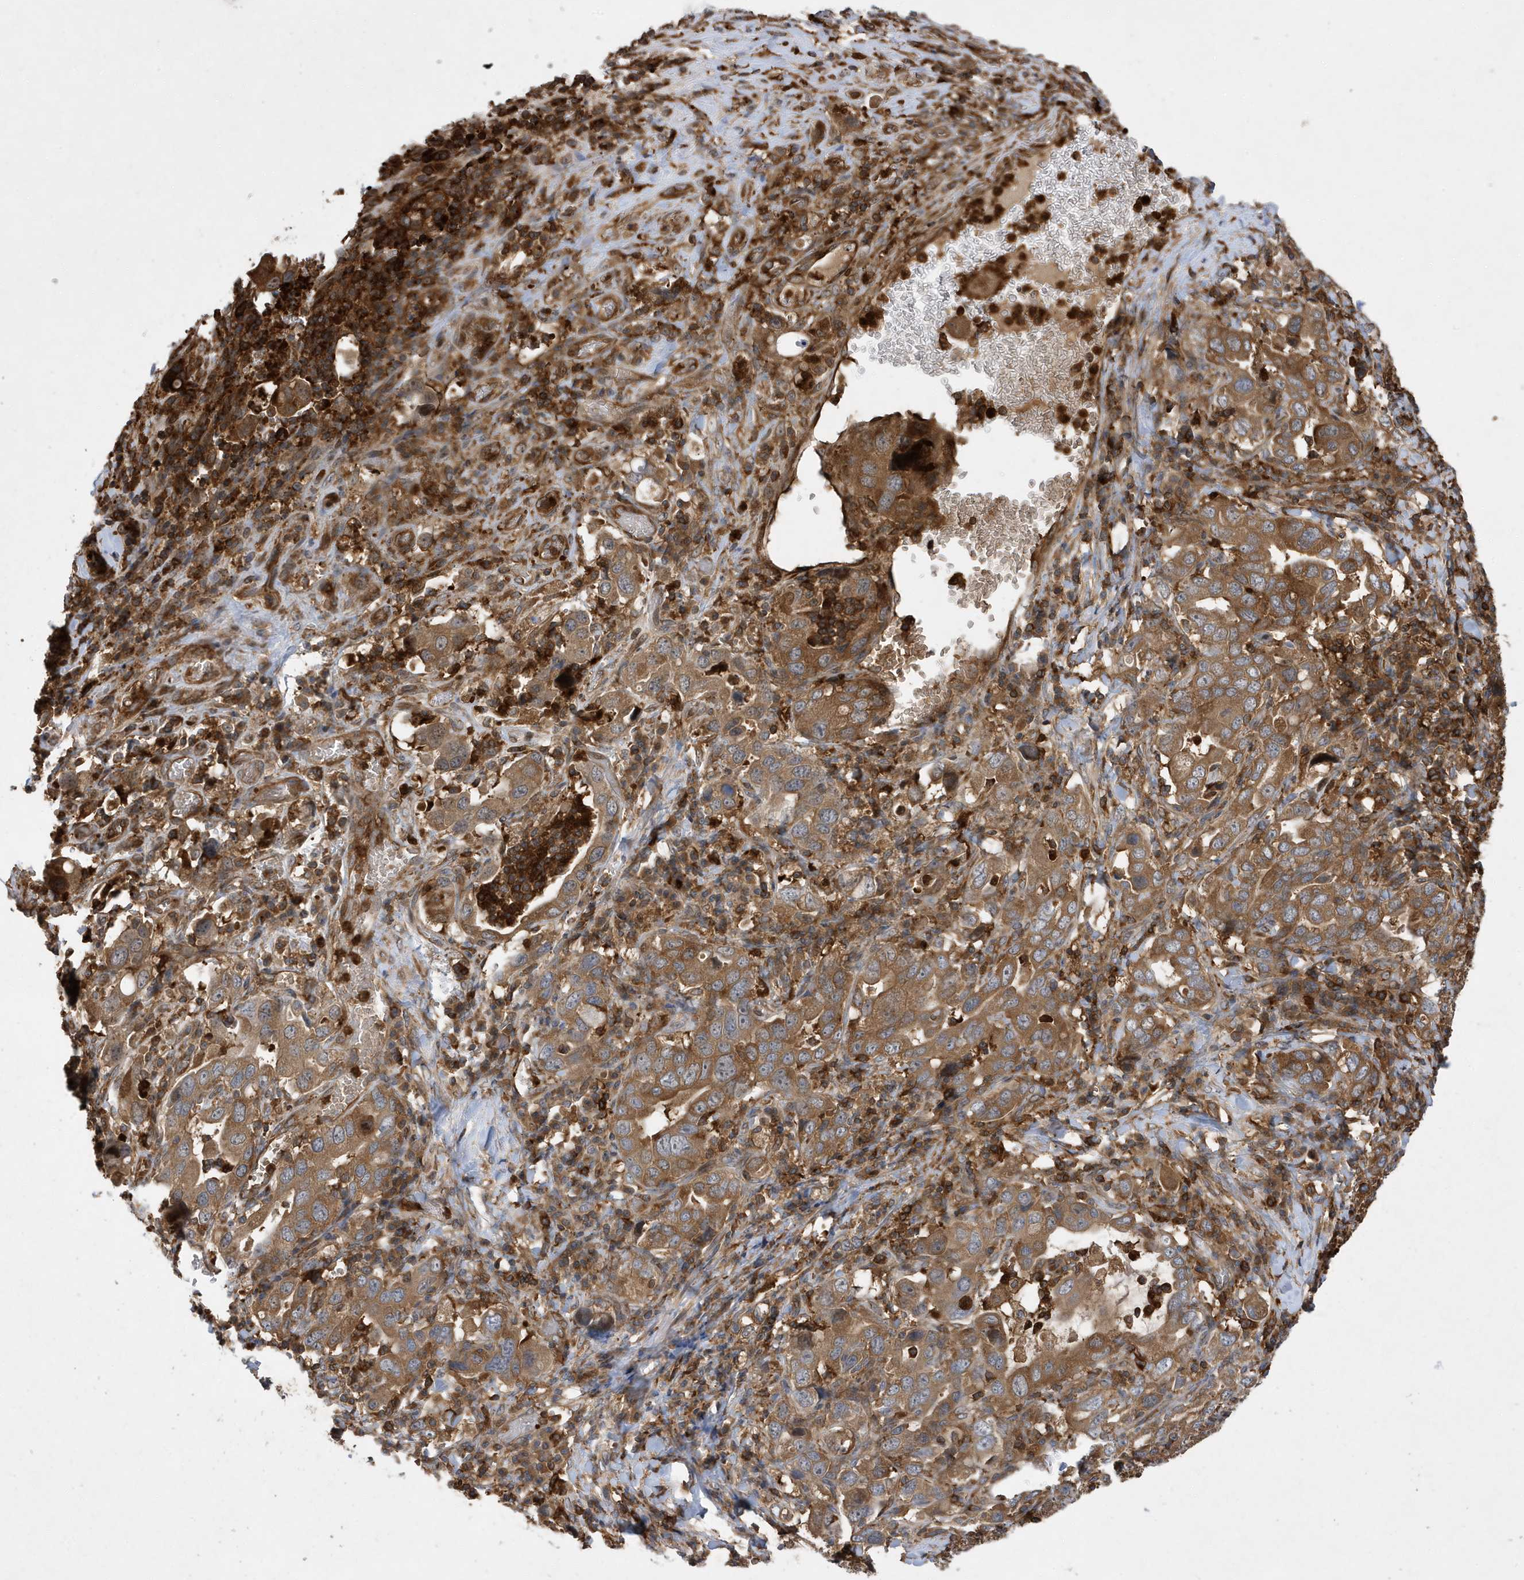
{"staining": {"intensity": "strong", "quantity": ">75%", "location": "cytoplasmic/membranous"}, "tissue": "stomach cancer", "cell_type": "Tumor cells", "image_type": "cancer", "snomed": [{"axis": "morphology", "description": "Adenocarcinoma, NOS"}, {"axis": "topography", "description": "Stomach, upper"}], "caption": "Brown immunohistochemical staining in human stomach cancer (adenocarcinoma) demonstrates strong cytoplasmic/membranous expression in approximately >75% of tumor cells.", "gene": "LAPTM4A", "patient": {"sex": "male", "age": 62}}